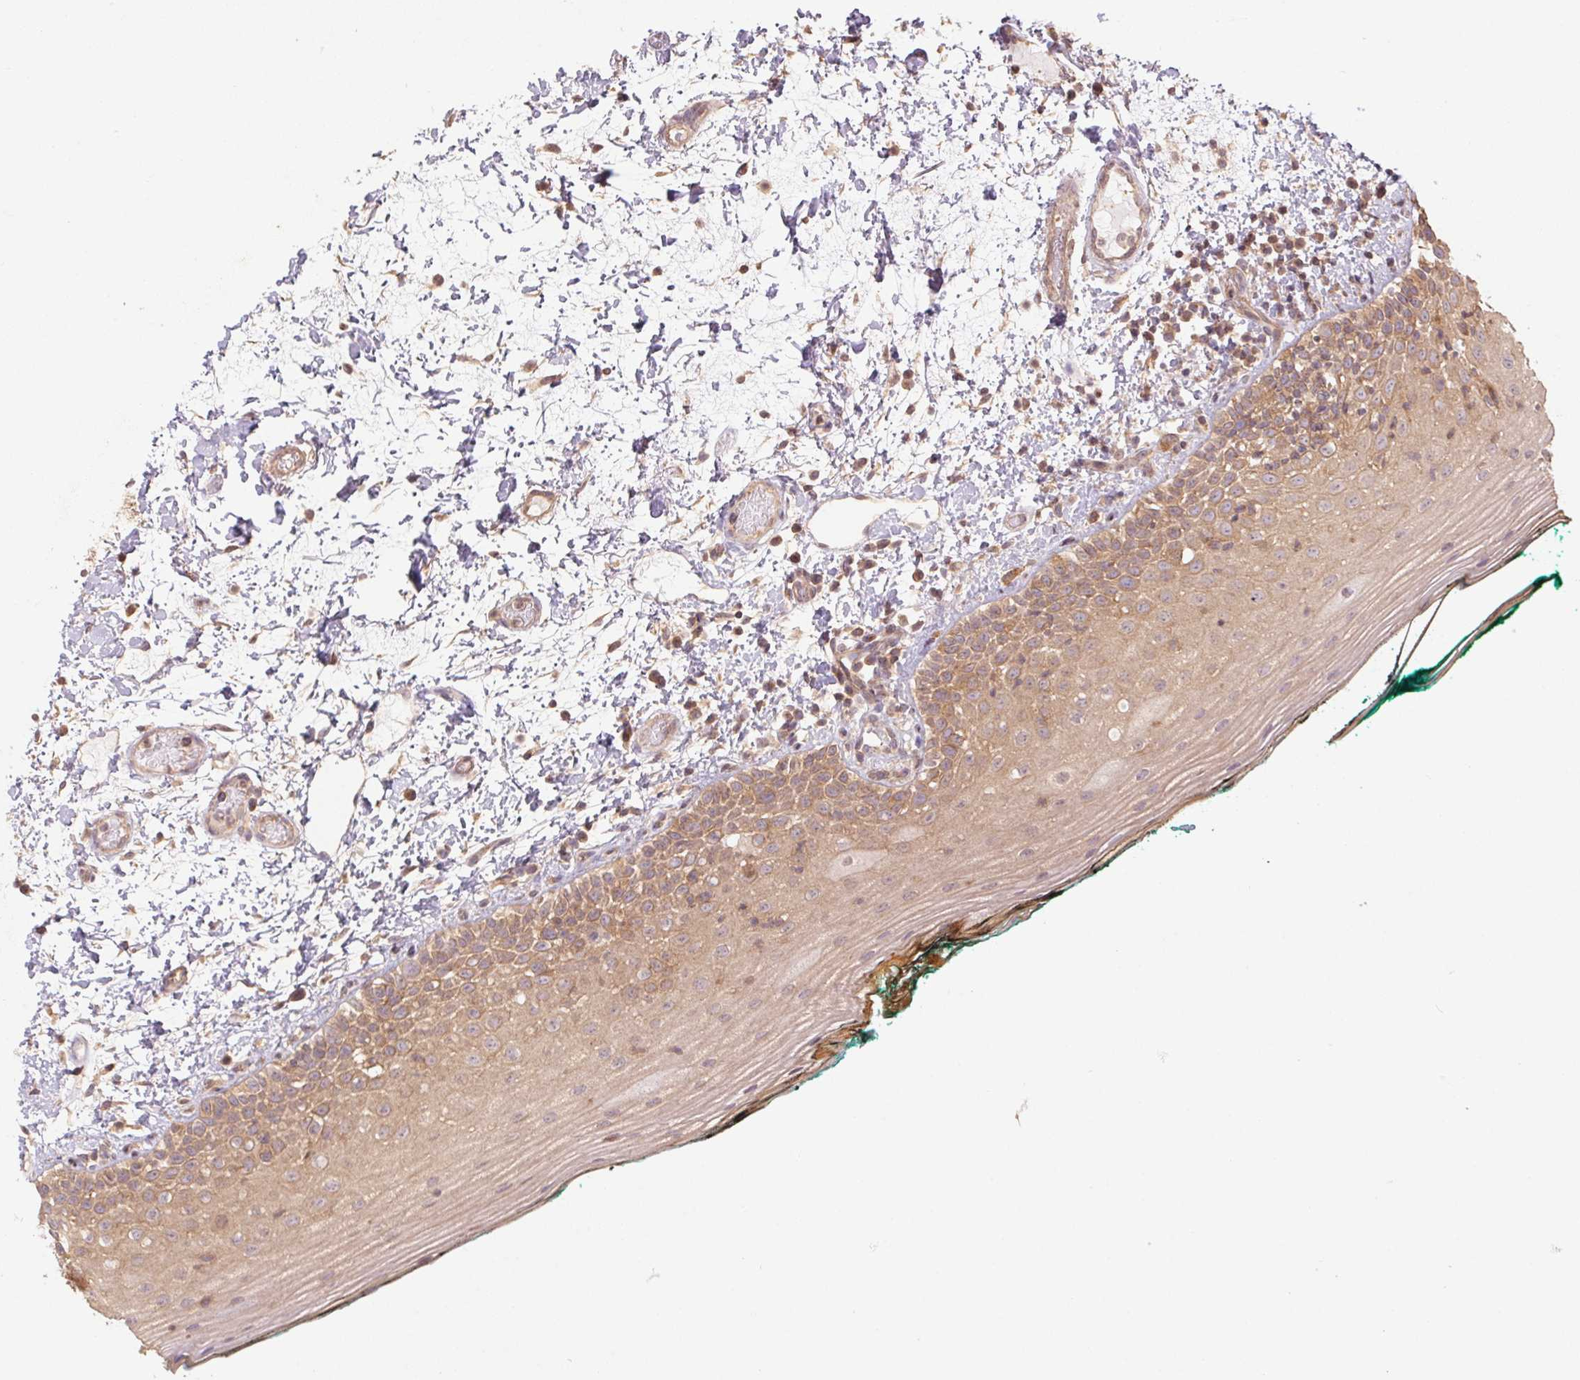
{"staining": {"intensity": "moderate", "quantity": ">75%", "location": "cytoplasmic/membranous"}, "tissue": "oral mucosa", "cell_type": "Squamous epithelial cells", "image_type": "normal", "snomed": [{"axis": "morphology", "description": "Normal tissue, NOS"}, {"axis": "topography", "description": "Oral tissue"}], "caption": "Protein staining of normal oral mucosa shows moderate cytoplasmic/membranous expression in approximately >75% of squamous epithelial cells.", "gene": "TUBA1A", "patient": {"sex": "female", "age": 83}}